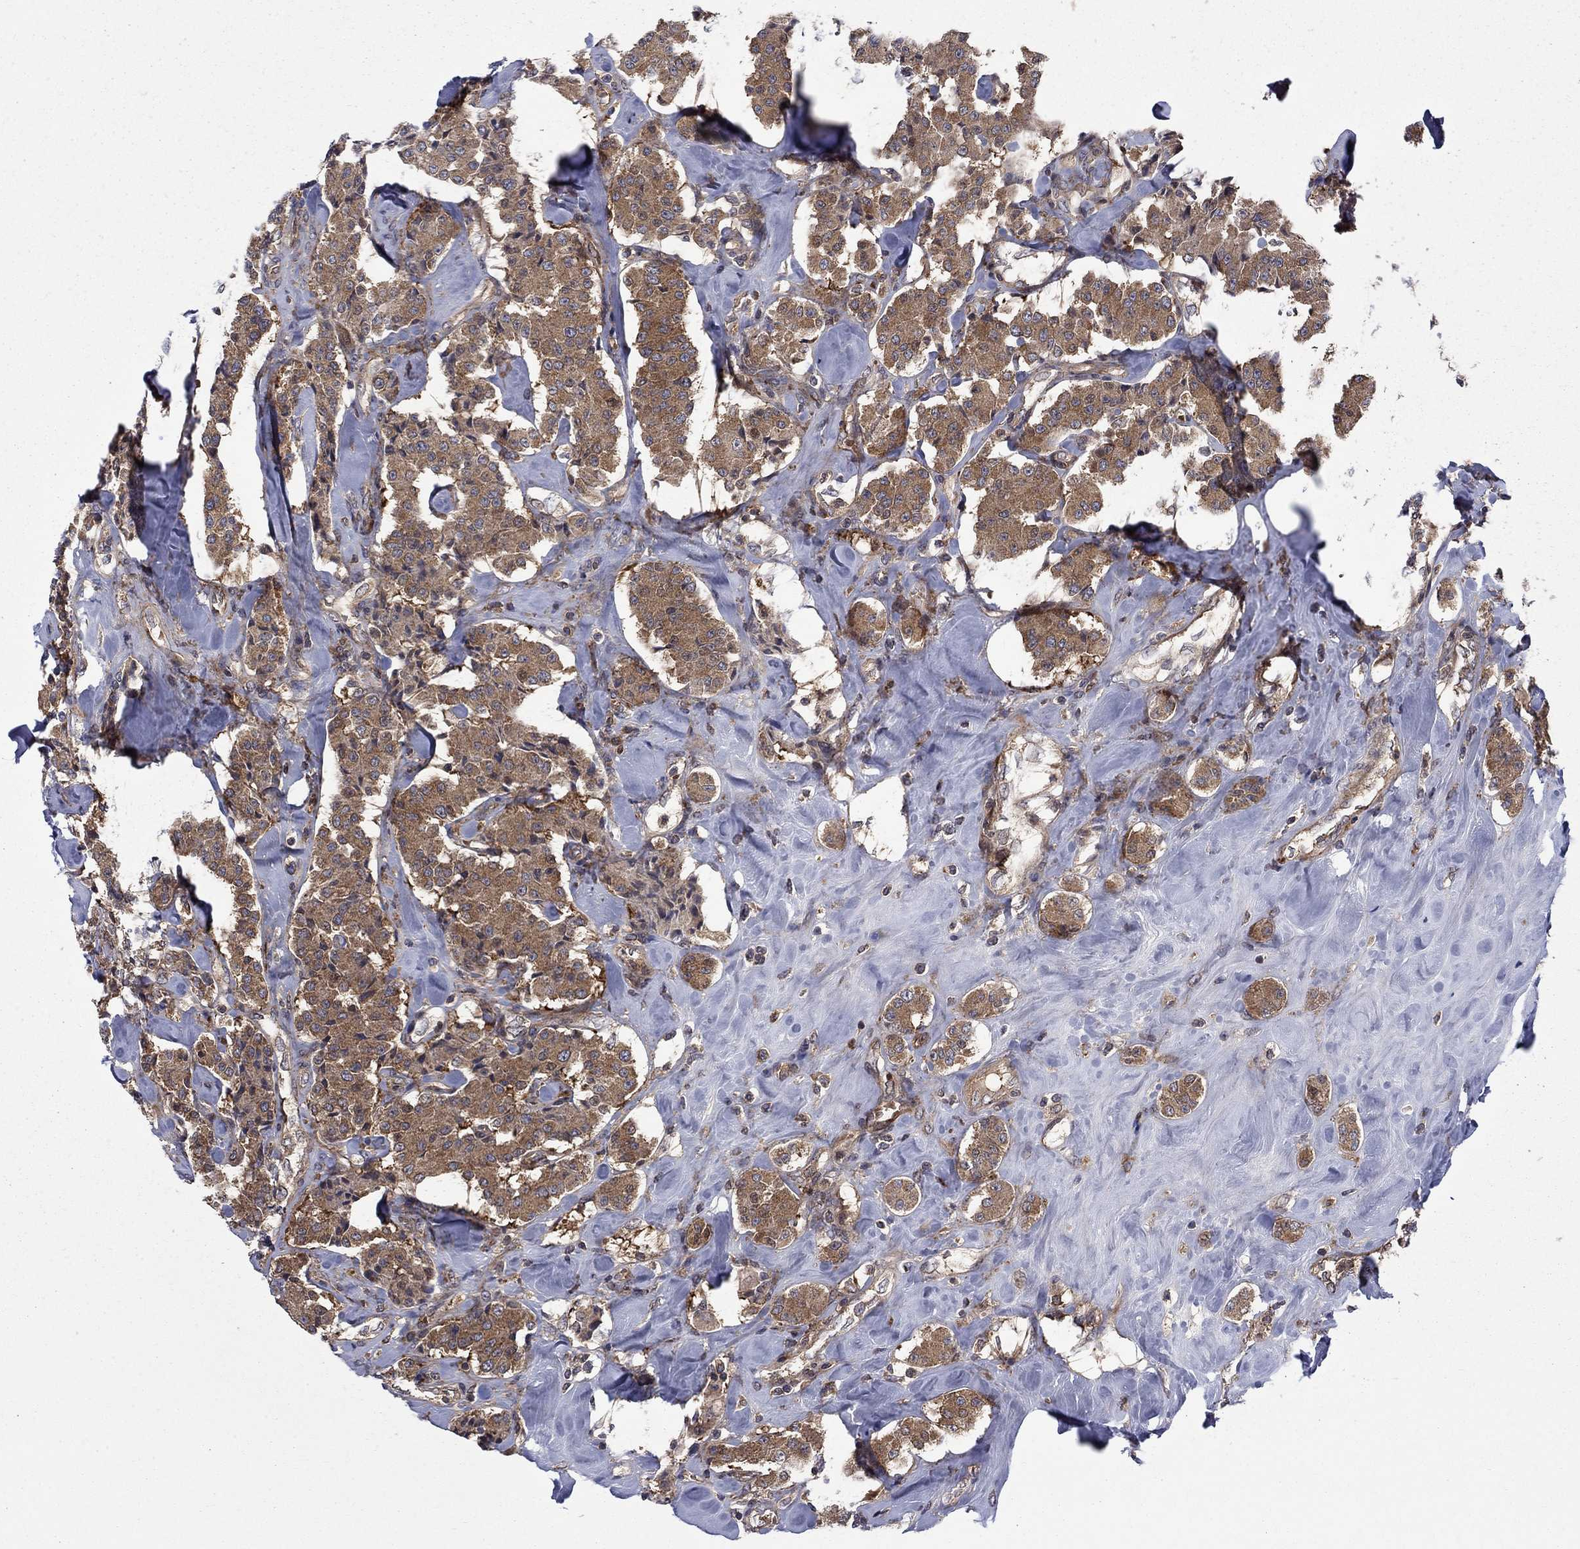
{"staining": {"intensity": "moderate", "quantity": ">75%", "location": "cytoplasmic/membranous"}, "tissue": "carcinoid", "cell_type": "Tumor cells", "image_type": "cancer", "snomed": [{"axis": "morphology", "description": "Carcinoid, malignant, NOS"}, {"axis": "topography", "description": "Pancreas"}], "caption": "The histopathology image exhibits a brown stain indicating the presence of a protein in the cytoplasmic/membranous of tumor cells in carcinoid (malignant).", "gene": "HDAC4", "patient": {"sex": "male", "age": 41}}